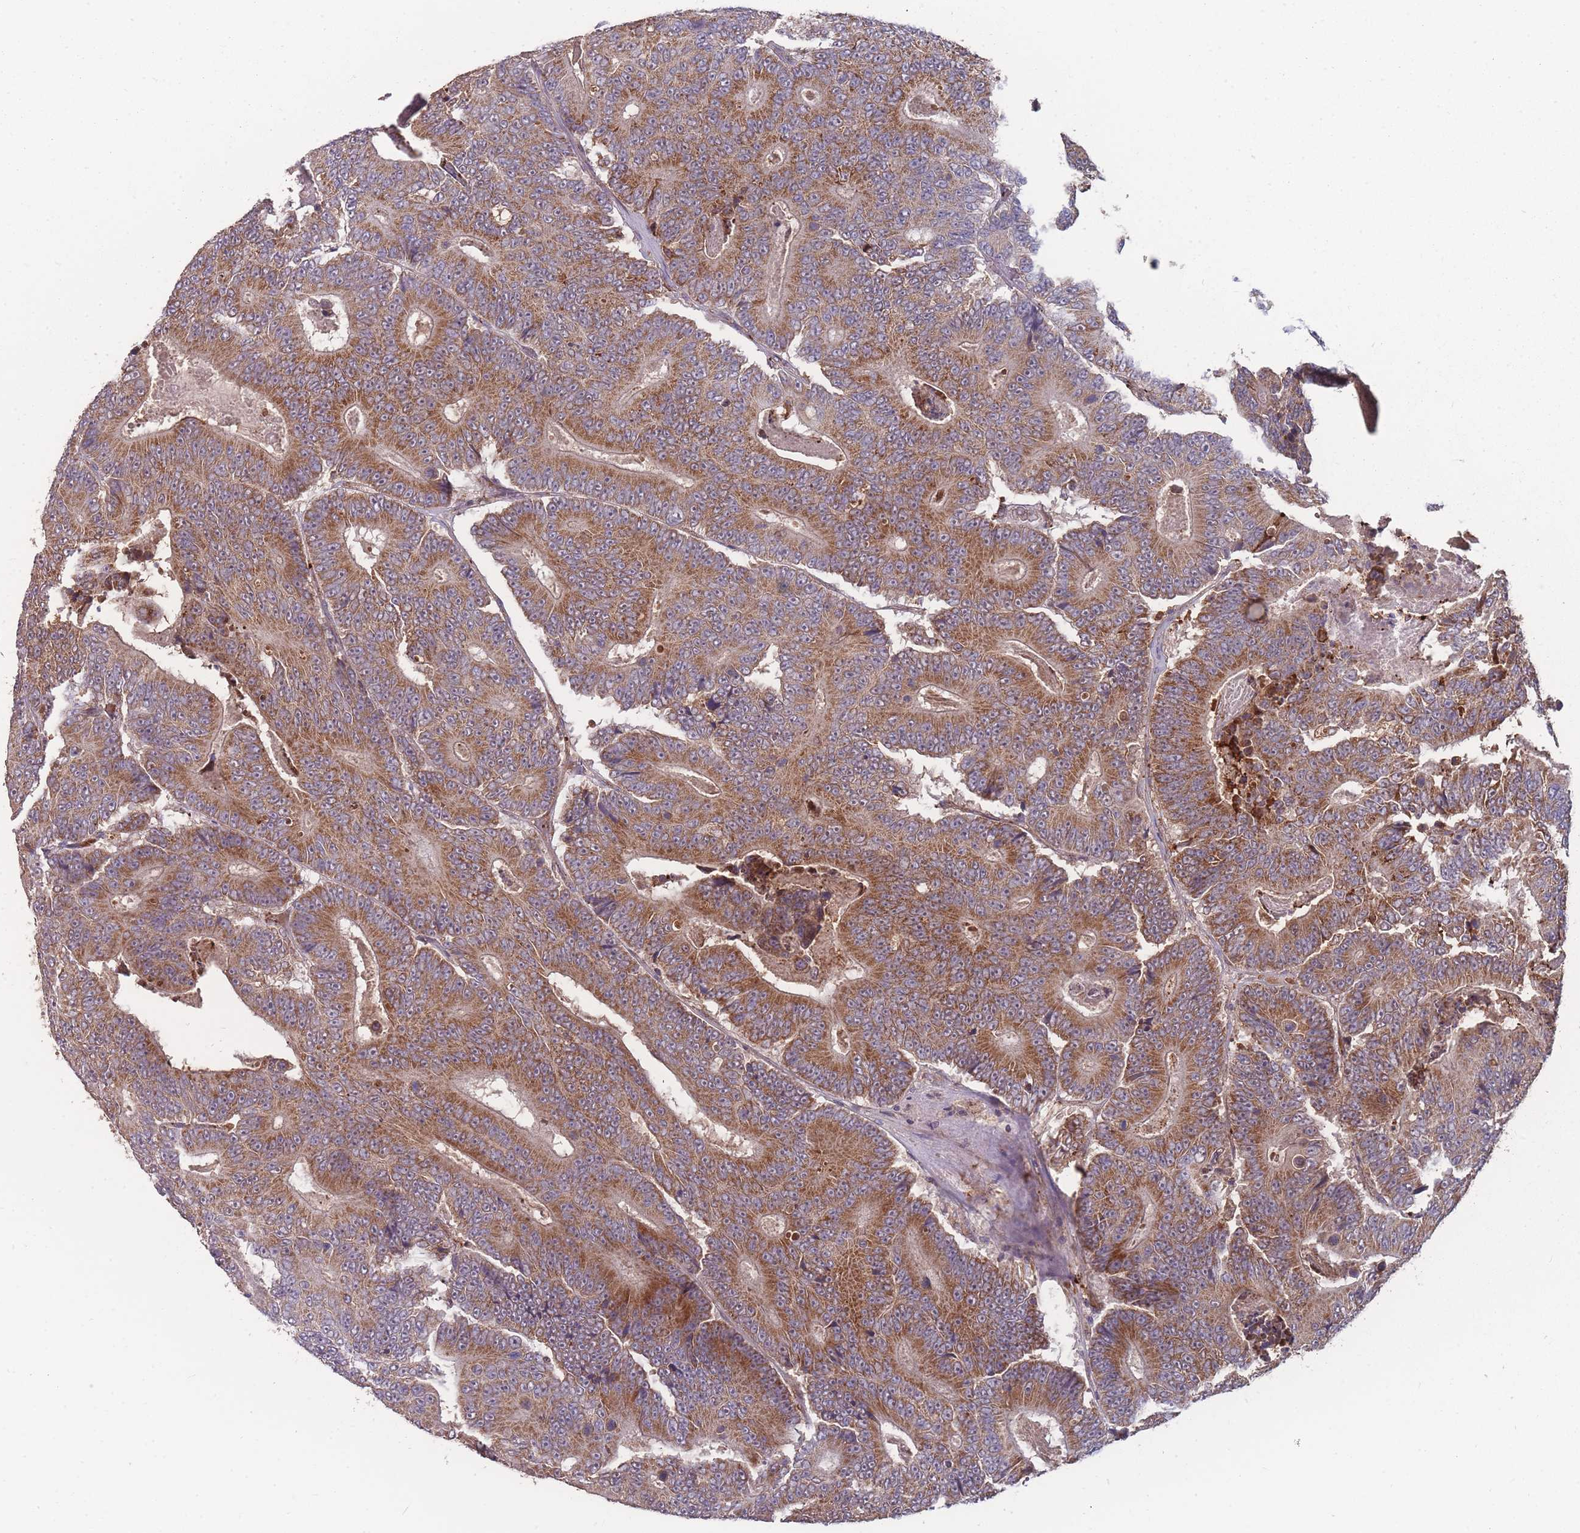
{"staining": {"intensity": "moderate", "quantity": ">75%", "location": "cytoplasmic/membranous"}, "tissue": "colorectal cancer", "cell_type": "Tumor cells", "image_type": "cancer", "snomed": [{"axis": "morphology", "description": "Adenocarcinoma, NOS"}, {"axis": "topography", "description": "Colon"}], "caption": "Colorectal cancer was stained to show a protein in brown. There is medium levels of moderate cytoplasmic/membranous staining in approximately >75% of tumor cells. Immunohistochemistry (ihc) stains the protein of interest in brown and the nuclei are stained blue.", "gene": "SLC35B4", "patient": {"sex": "male", "age": 83}}